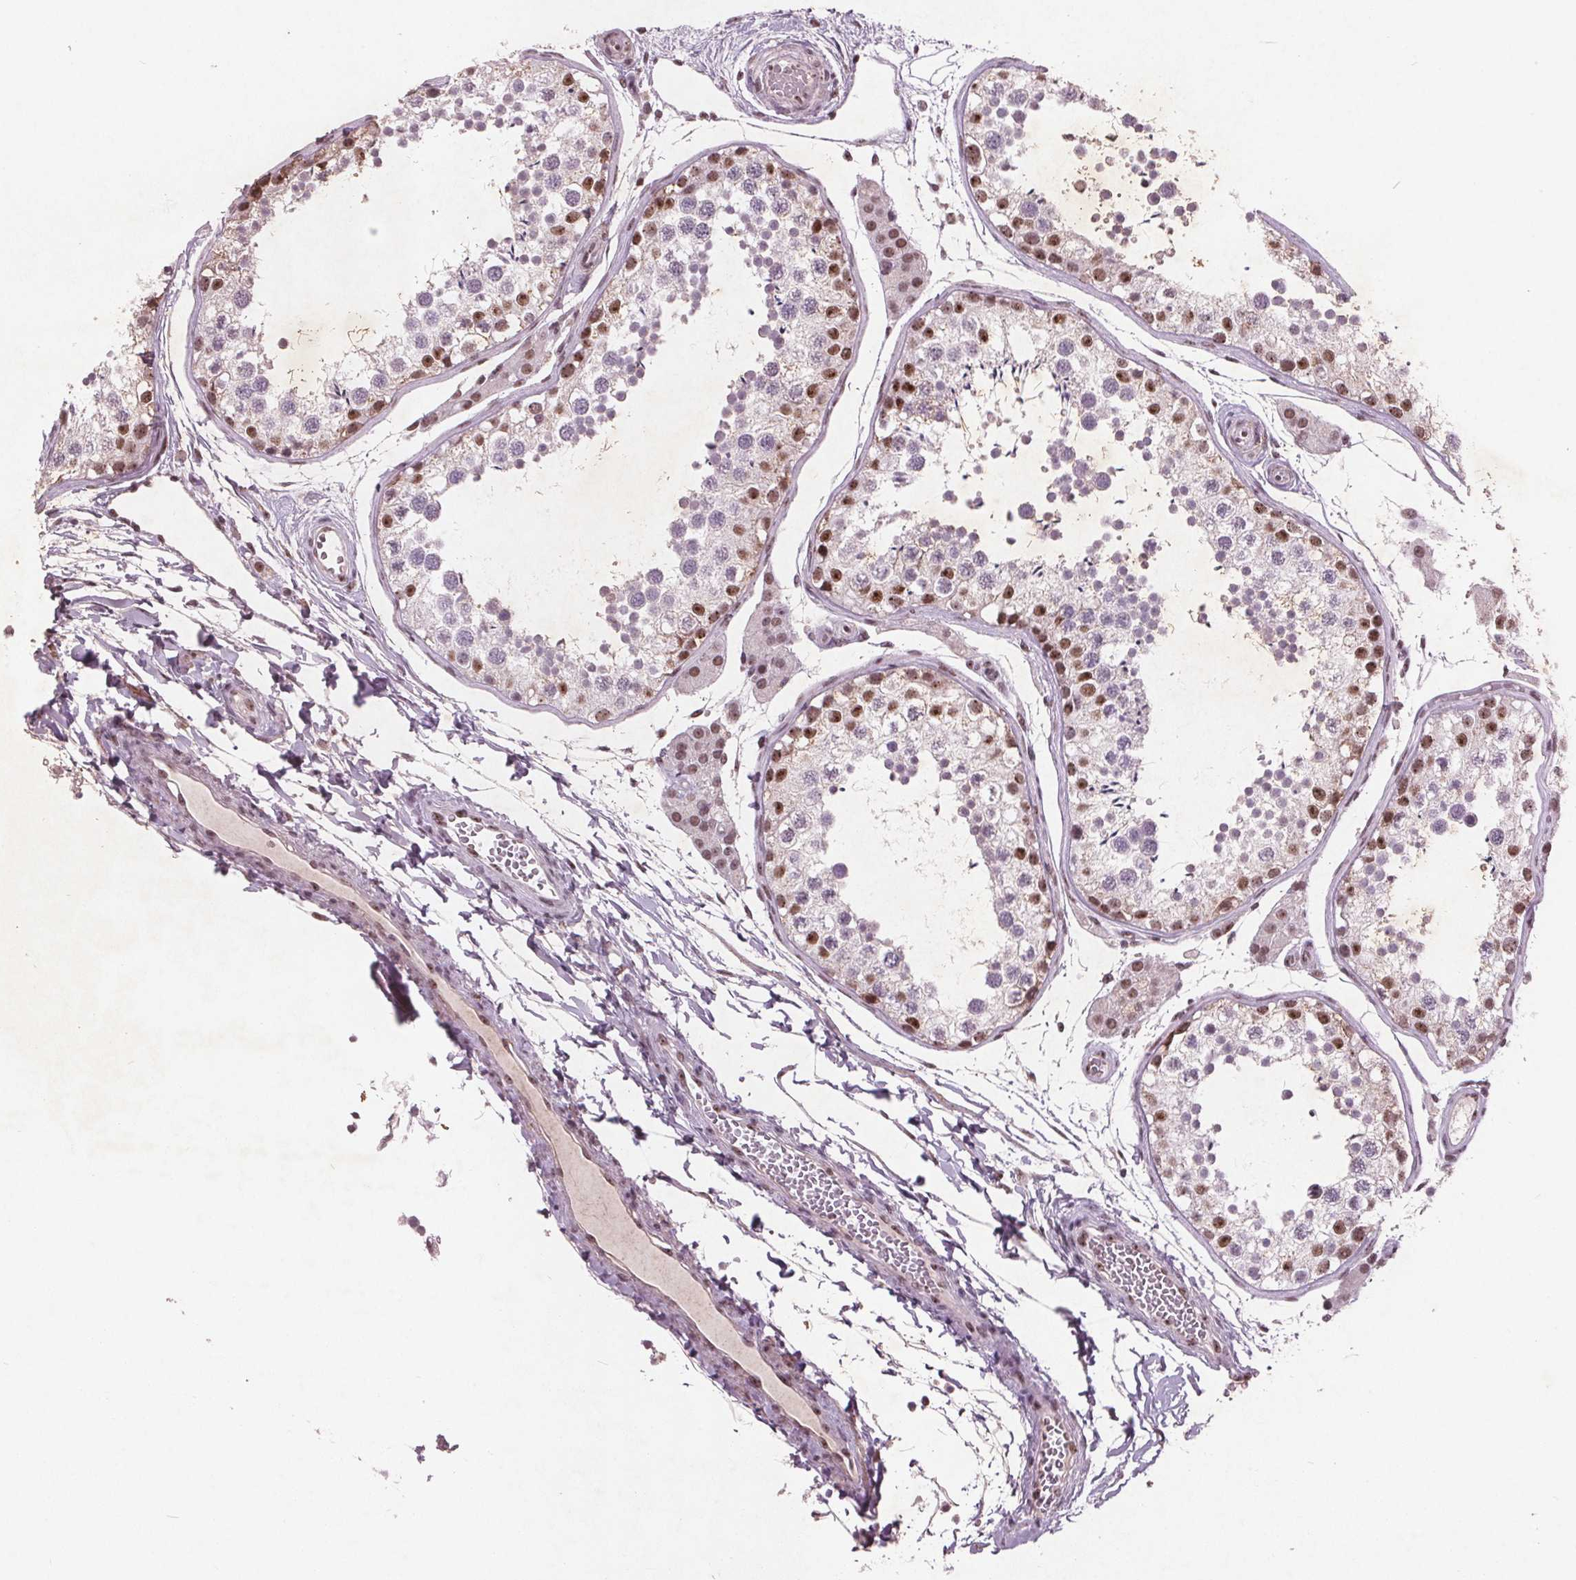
{"staining": {"intensity": "moderate", "quantity": "25%-75%", "location": "nuclear"}, "tissue": "testis", "cell_type": "Cells in seminiferous ducts", "image_type": "normal", "snomed": [{"axis": "morphology", "description": "Normal tissue, NOS"}, {"axis": "topography", "description": "Testis"}], "caption": "Immunohistochemistry (IHC) micrograph of benign testis: human testis stained using immunohistochemistry shows medium levels of moderate protein expression localized specifically in the nuclear of cells in seminiferous ducts, appearing as a nuclear brown color.", "gene": "RPS6KA2", "patient": {"sex": "male", "age": 29}}